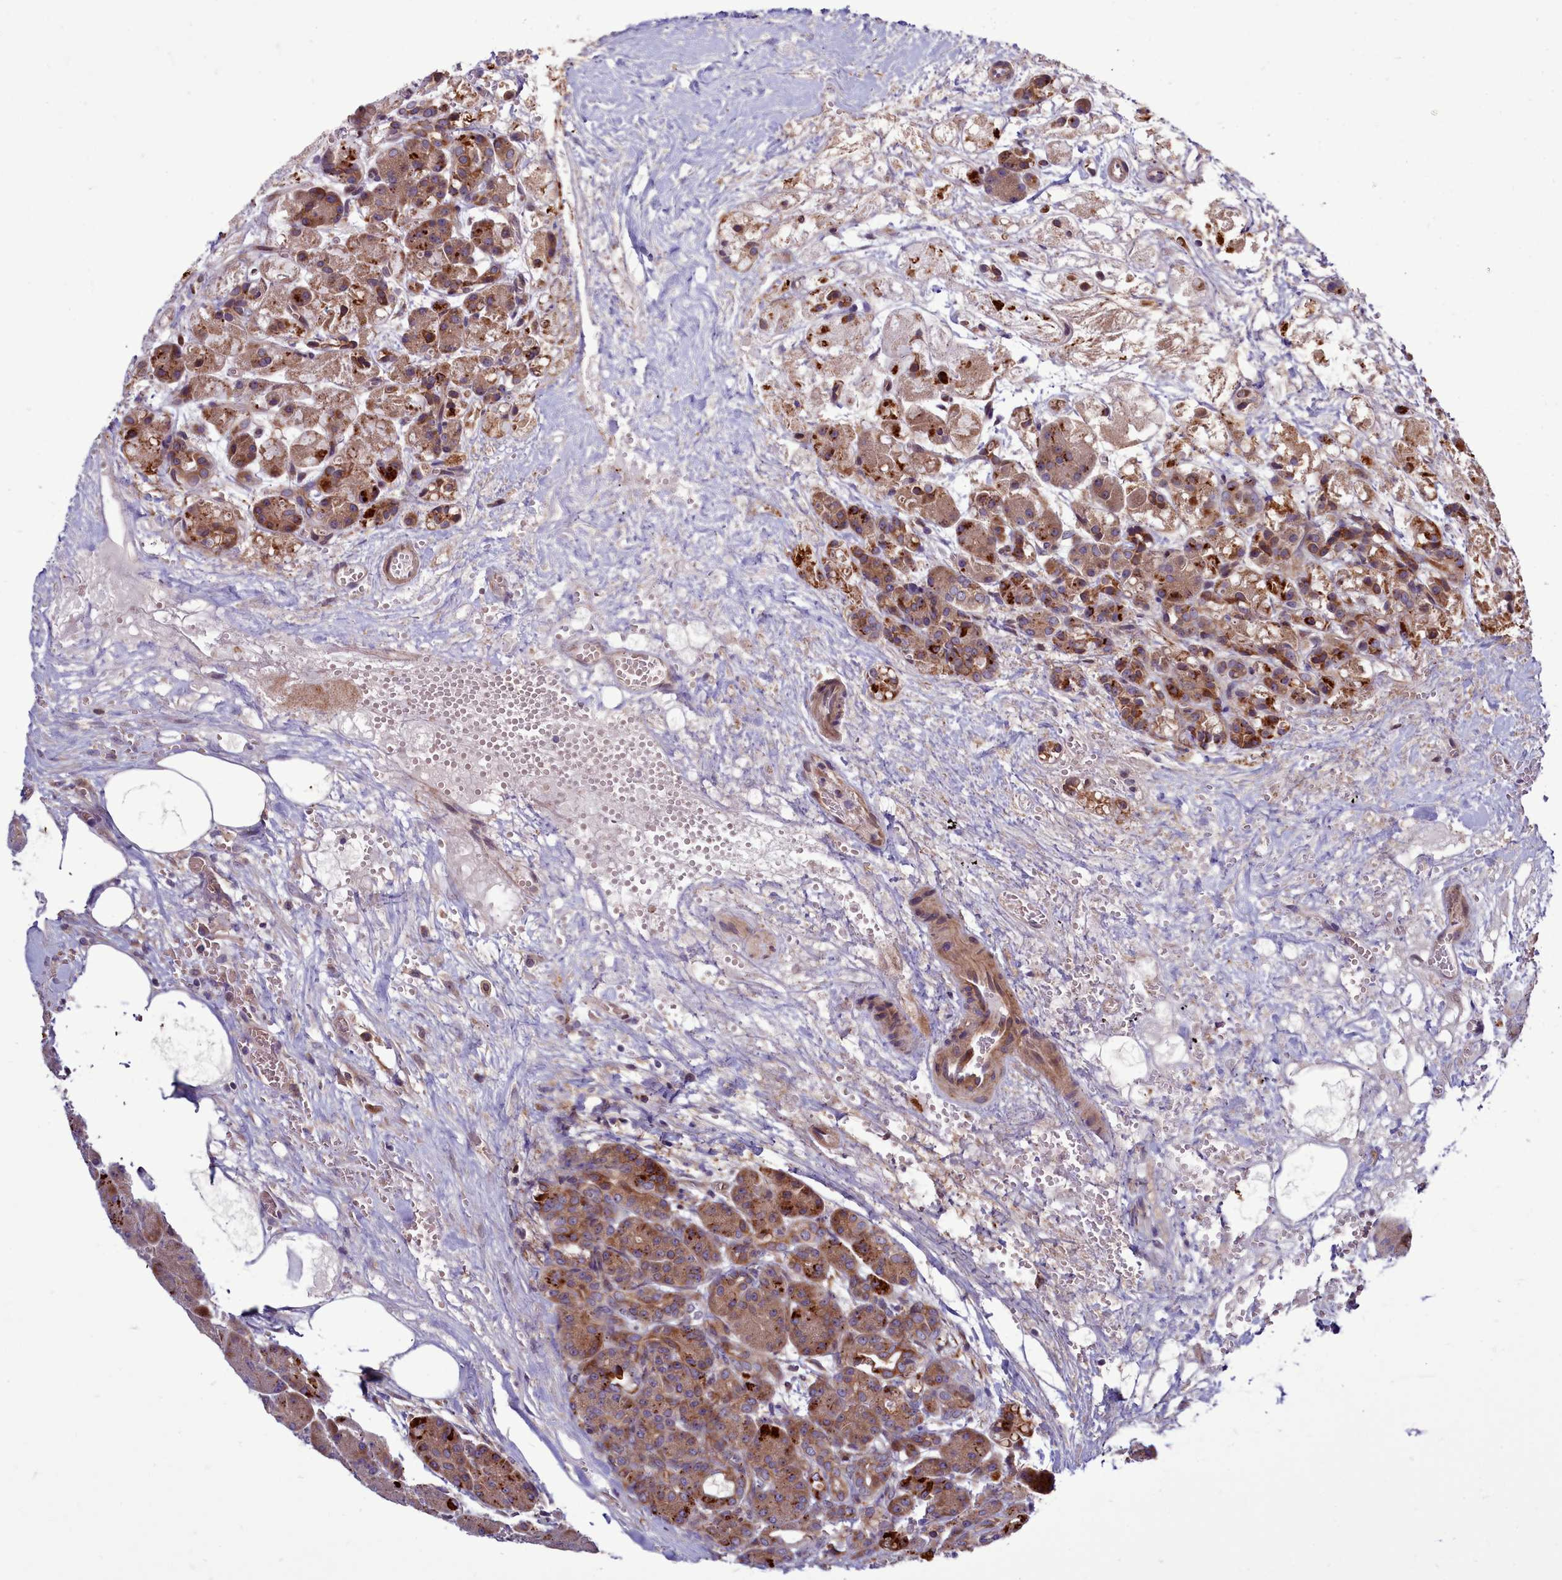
{"staining": {"intensity": "moderate", "quantity": ">75%", "location": "cytoplasmic/membranous"}, "tissue": "pancreas", "cell_type": "Exocrine glandular cells", "image_type": "normal", "snomed": [{"axis": "morphology", "description": "Normal tissue, NOS"}, {"axis": "topography", "description": "Pancreas"}], "caption": "A brown stain highlights moderate cytoplasmic/membranous staining of a protein in exocrine glandular cells of benign pancreas.", "gene": "RAPGEF4", "patient": {"sex": "male", "age": 63}}